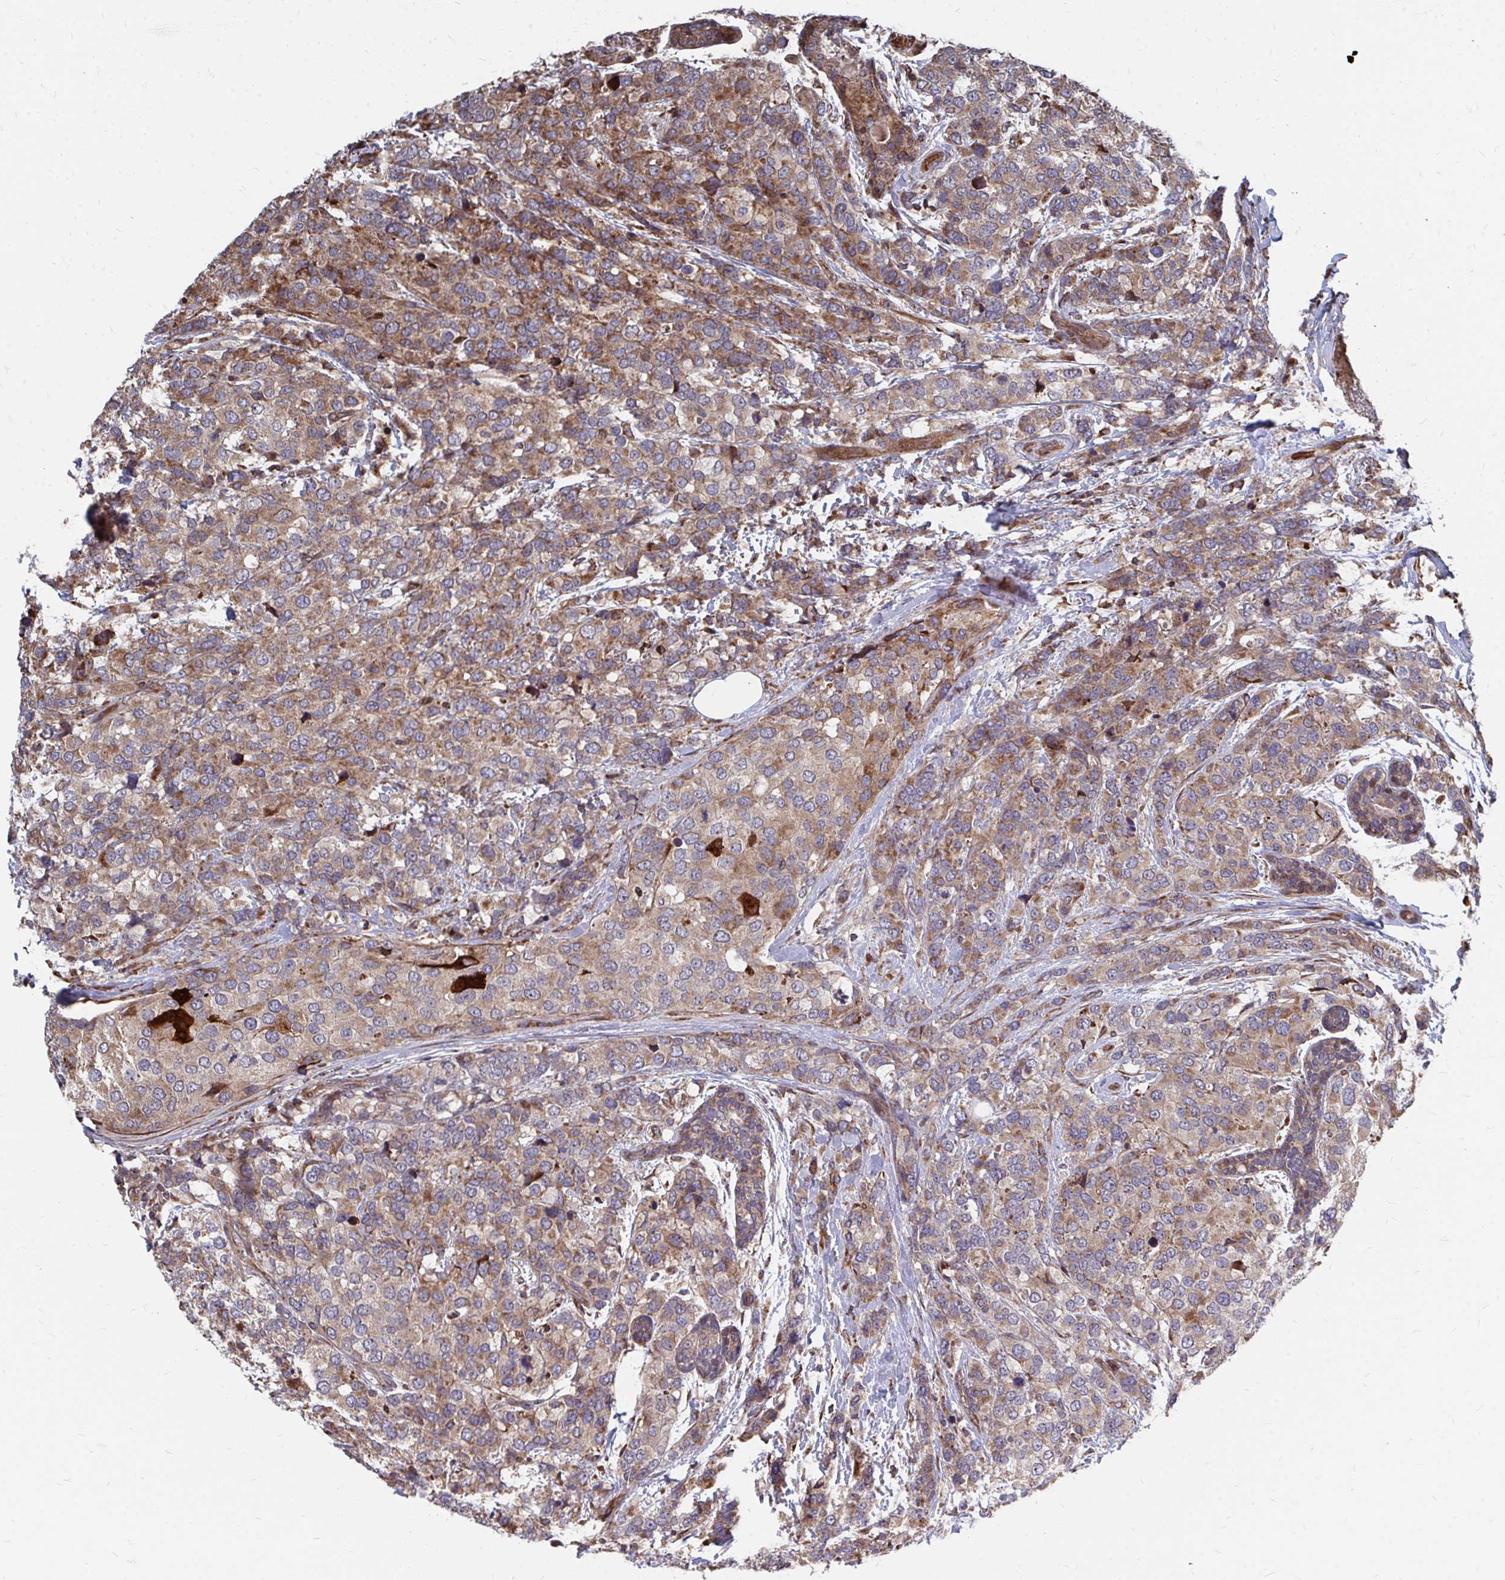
{"staining": {"intensity": "moderate", "quantity": ">75%", "location": "cytoplasmic/membranous"}, "tissue": "breast cancer", "cell_type": "Tumor cells", "image_type": "cancer", "snomed": [{"axis": "morphology", "description": "Lobular carcinoma"}, {"axis": "topography", "description": "Breast"}], "caption": "This is an image of immunohistochemistry (IHC) staining of breast lobular carcinoma, which shows moderate expression in the cytoplasmic/membranous of tumor cells.", "gene": "FAM89A", "patient": {"sex": "female", "age": 59}}